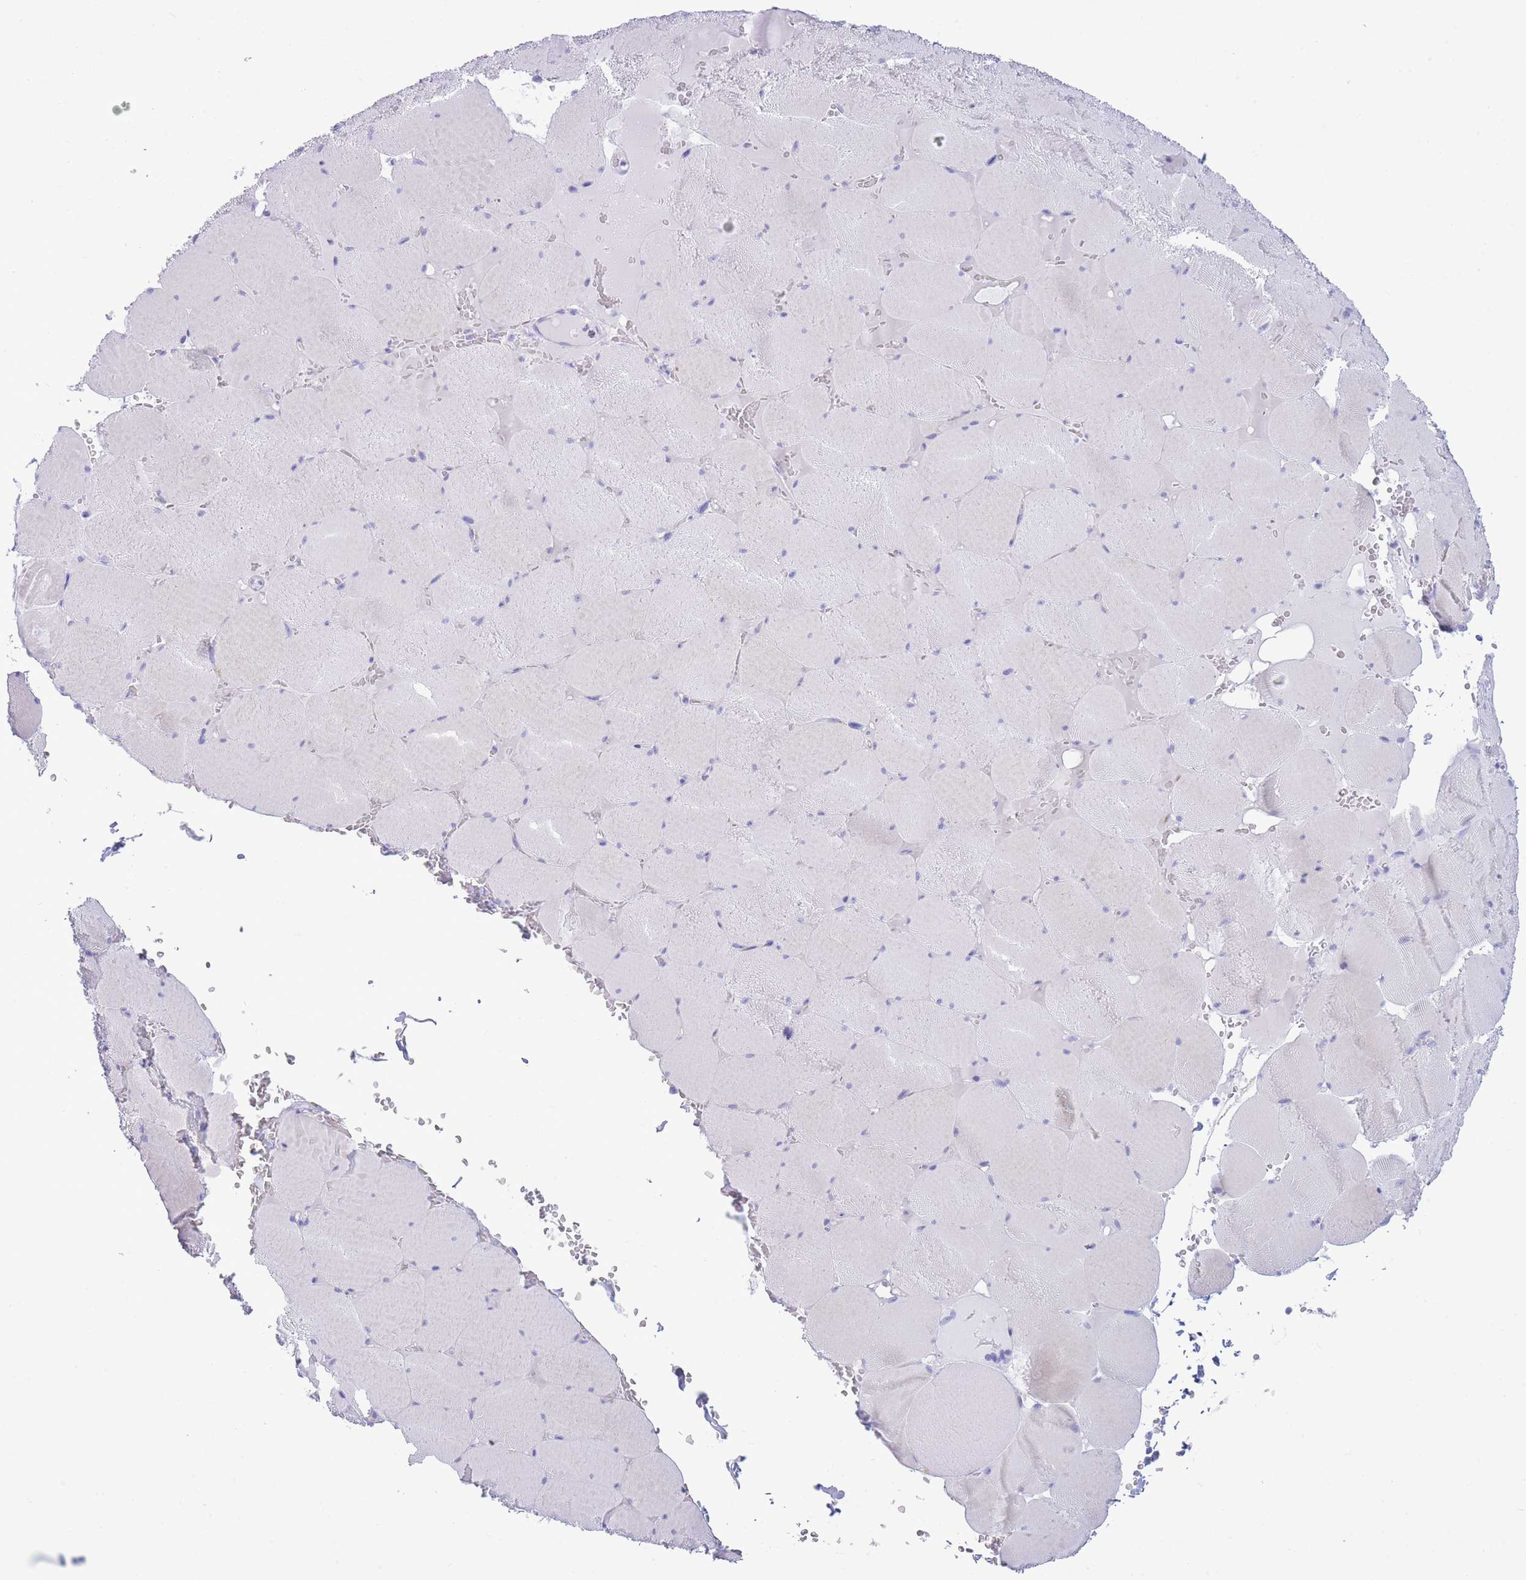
{"staining": {"intensity": "negative", "quantity": "none", "location": "none"}, "tissue": "skeletal muscle", "cell_type": "Myocytes", "image_type": "normal", "snomed": [{"axis": "morphology", "description": "Normal tissue, NOS"}, {"axis": "topography", "description": "Skeletal muscle"}, {"axis": "topography", "description": "Head-Neck"}], "caption": "This micrograph is of unremarkable skeletal muscle stained with IHC to label a protein in brown with the nuclei are counter-stained blue. There is no expression in myocytes.", "gene": "VWA8", "patient": {"sex": "male", "age": 66}}